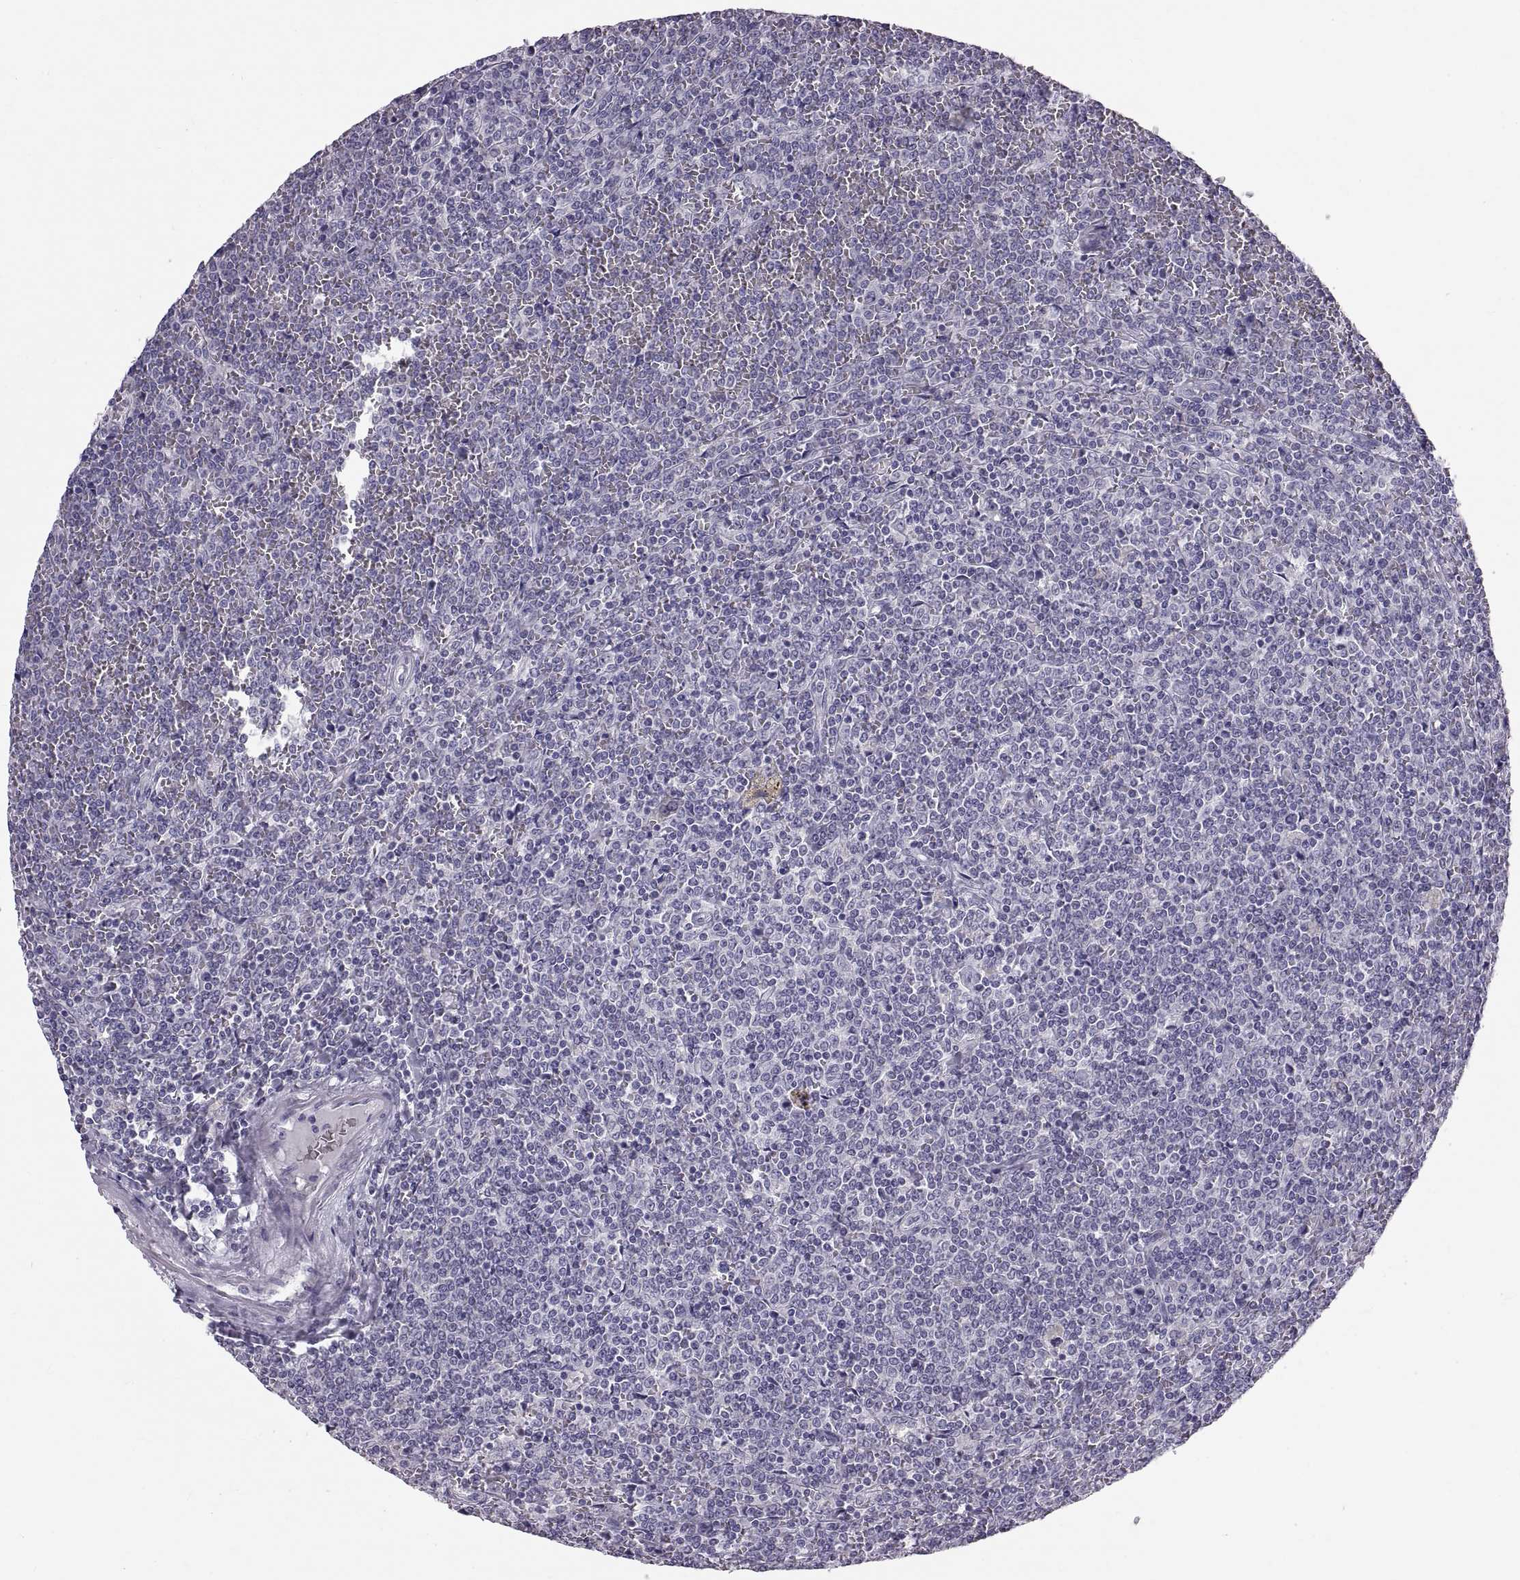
{"staining": {"intensity": "negative", "quantity": "none", "location": "none"}, "tissue": "lymphoma", "cell_type": "Tumor cells", "image_type": "cancer", "snomed": [{"axis": "morphology", "description": "Malignant lymphoma, non-Hodgkin's type, Low grade"}, {"axis": "topography", "description": "Spleen"}], "caption": "Immunohistochemical staining of low-grade malignant lymphoma, non-Hodgkin's type reveals no significant staining in tumor cells. (DAB (3,3'-diaminobenzidine) immunohistochemistry with hematoxylin counter stain).", "gene": "WBP2NL", "patient": {"sex": "female", "age": 19}}